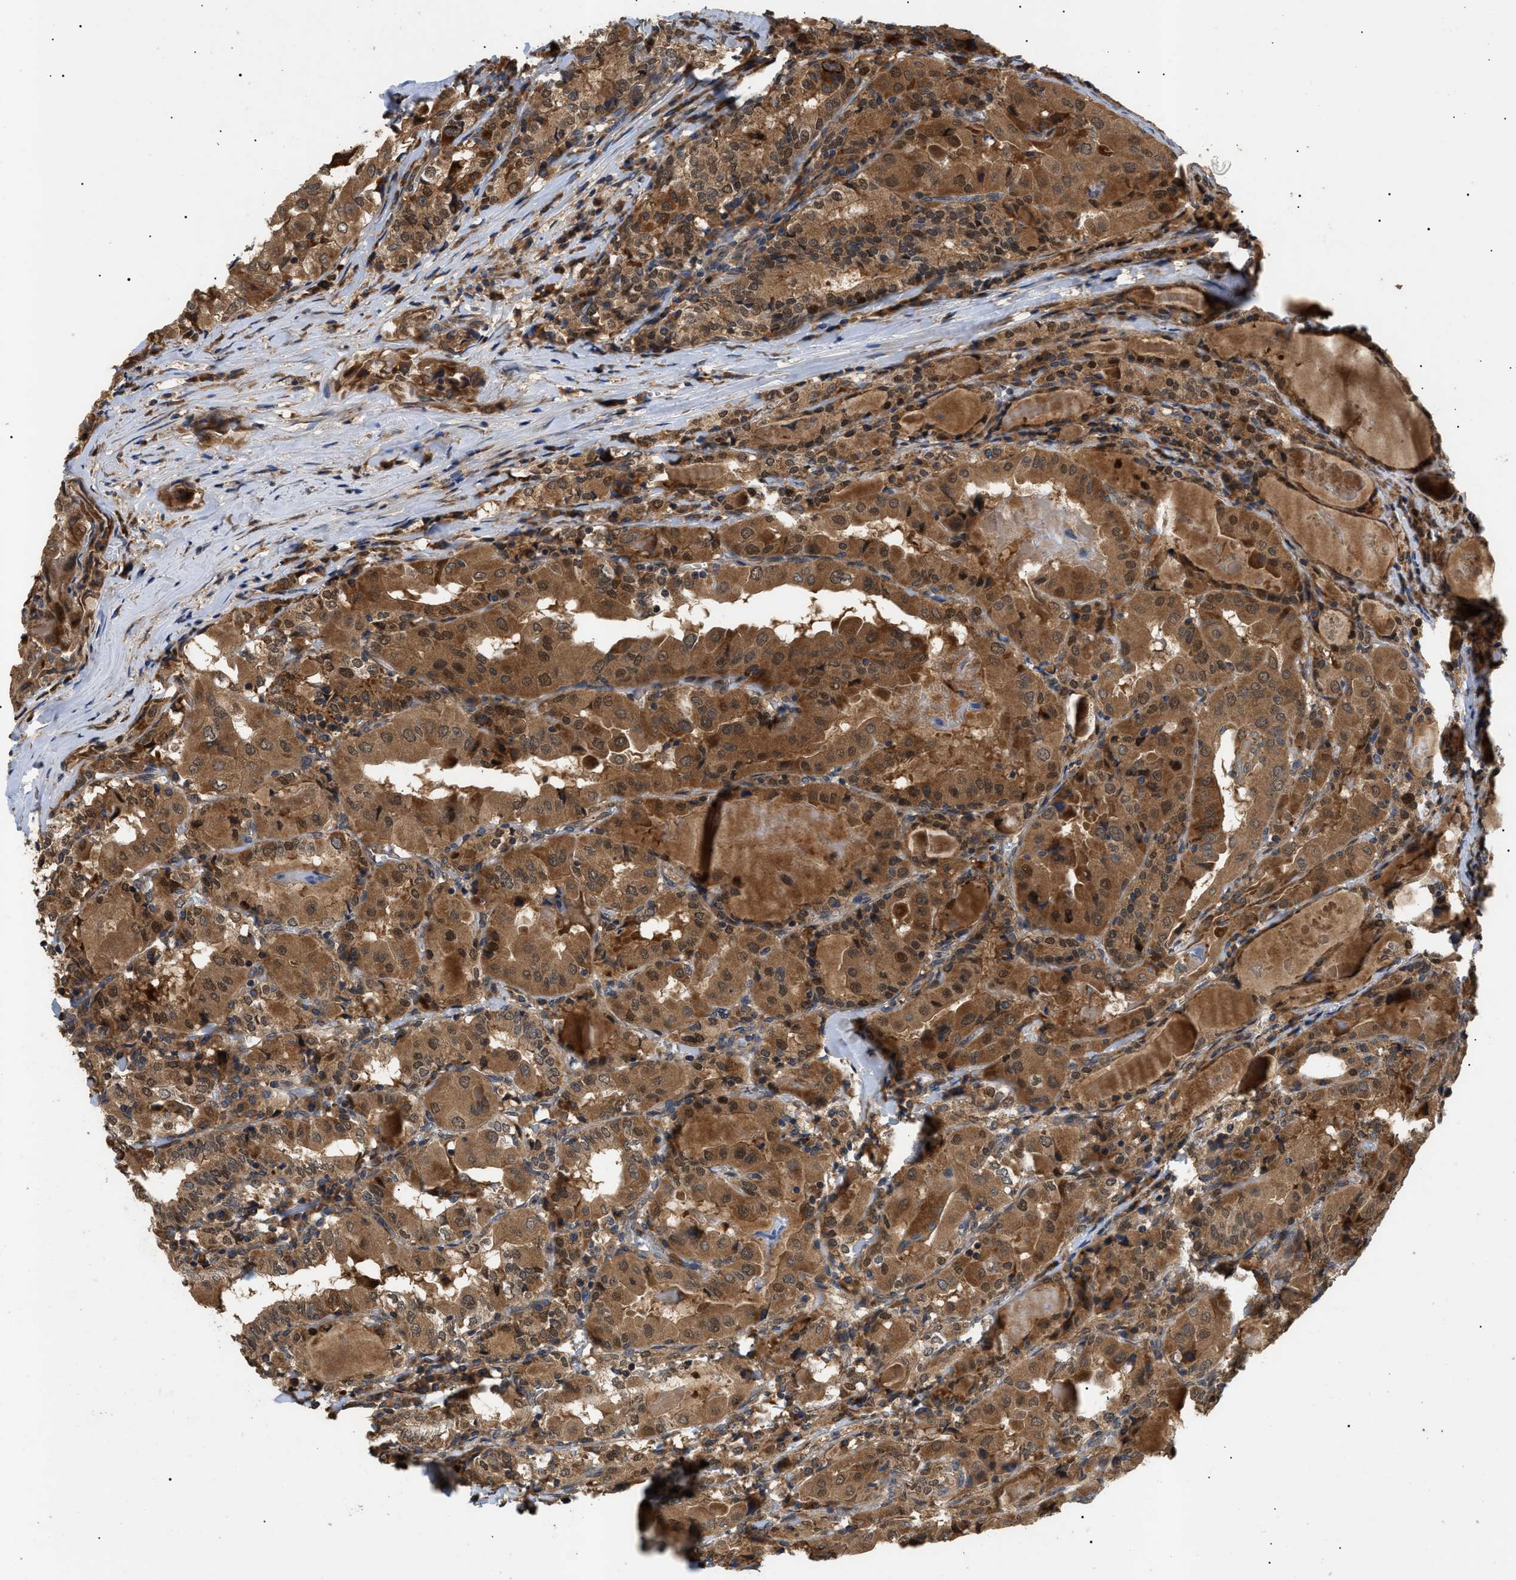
{"staining": {"intensity": "moderate", "quantity": ">75%", "location": "cytoplasmic/membranous,nuclear"}, "tissue": "thyroid cancer", "cell_type": "Tumor cells", "image_type": "cancer", "snomed": [{"axis": "morphology", "description": "Papillary adenocarcinoma, NOS"}, {"axis": "topography", "description": "Thyroid gland"}], "caption": "Immunohistochemistry of papillary adenocarcinoma (thyroid) shows medium levels of moderate cytoplasmic/membranous and nuclear staining in approximately >75% of tumor cells.", "gene": "ASTL", "patient": {"sex": "female", "age": 42}}